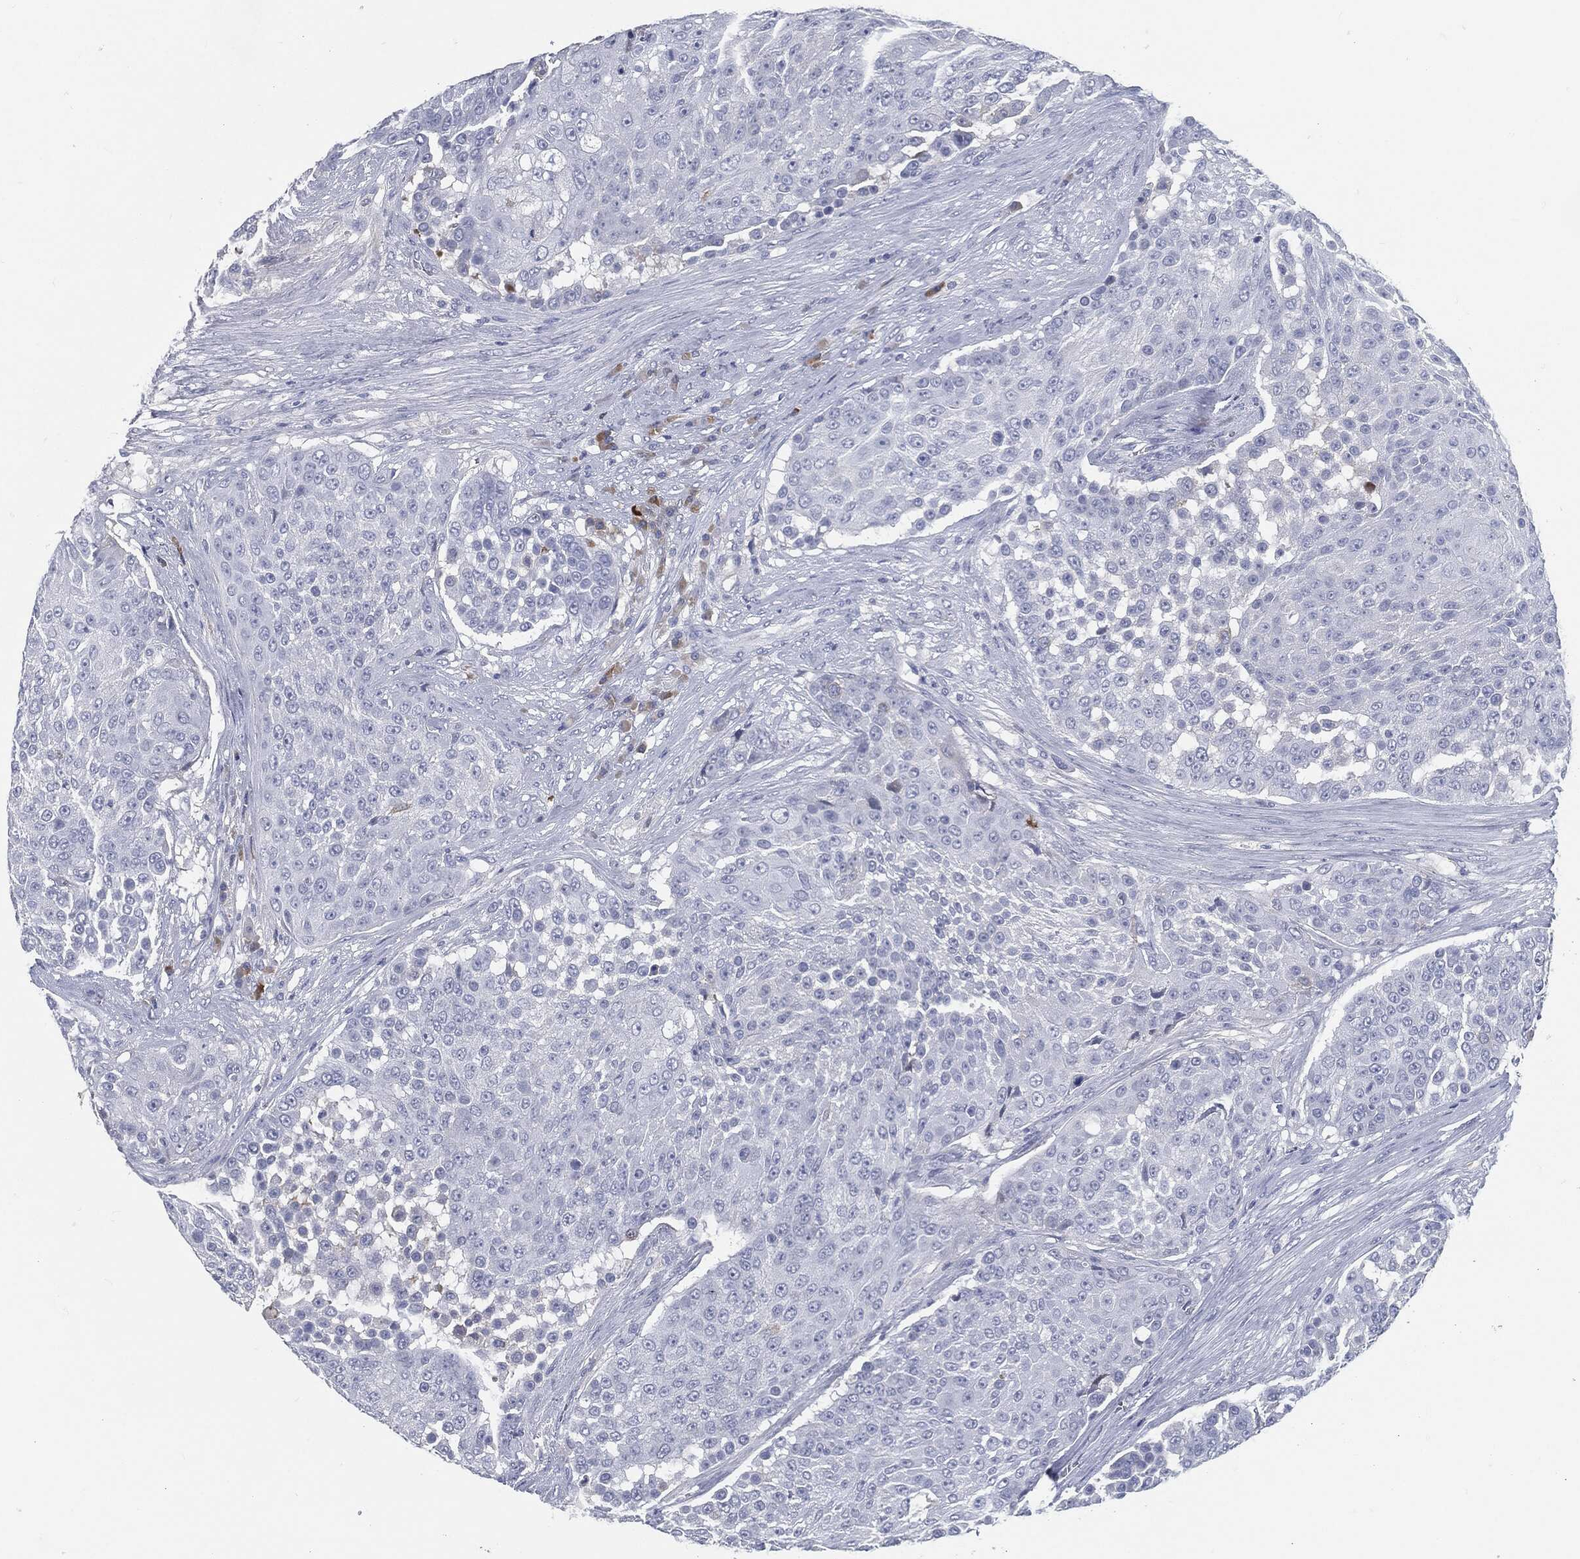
{"staining": {"intensity": "negative", "quantity": "none", "location": "none"}, "tissue": "urothelial cancer", "cell_type": "Tumor cells", "image_type": "cancer", "snomed": [{"axis": "morphology", "description": "Urothelial carcinoma, High grade"}, {"axis": "topography", "description": "Urinary bladder"}], "caption": "Histopathology image shows no protein expression in tumor cells of high-grade urothelial carcinoma tissue.", "gene": "MST1", "patient": {"sex": "female", "age": 63}}